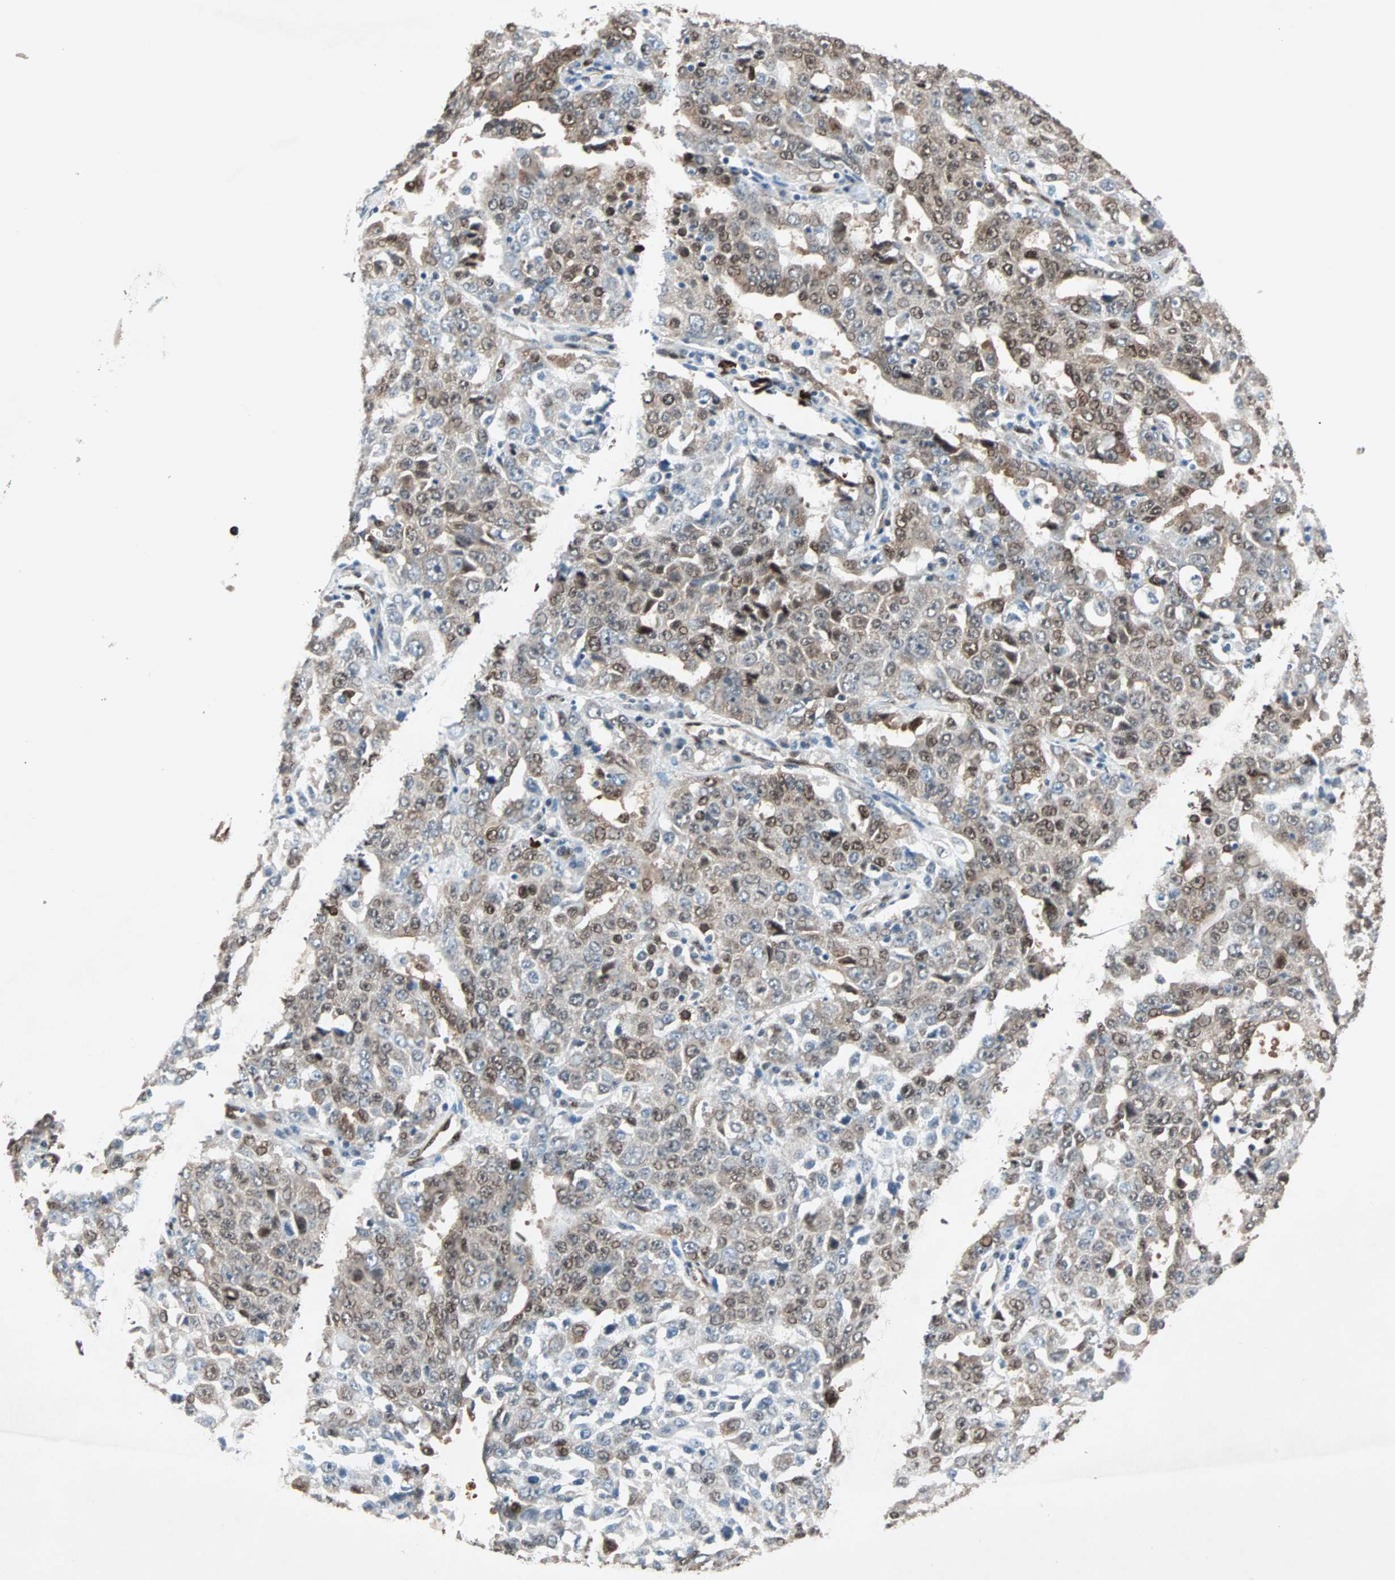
{"staining": {"intensity": "moderate", "quantity": ">75%", "location": "cytoplasmic/membranous,nuclear"}, "tissue": "ovarian cancer", "cell_type": "Tumor cells", "image_type": "cancer", "snomed": [{"axis": "morphology", "description": "Carcinoma, endometroid"}, {"axis": "topography", "description": "Ovary"}], "caption": "About >75% of tumor cells in ovarian endometroid carcinoma show moderate cytoplasmic/membranous and nuclear protein positivity as visualized by brown immunohistochemical staining.", "gene": "WWTR1", "patient": {"sex": "female", "age": 62}}